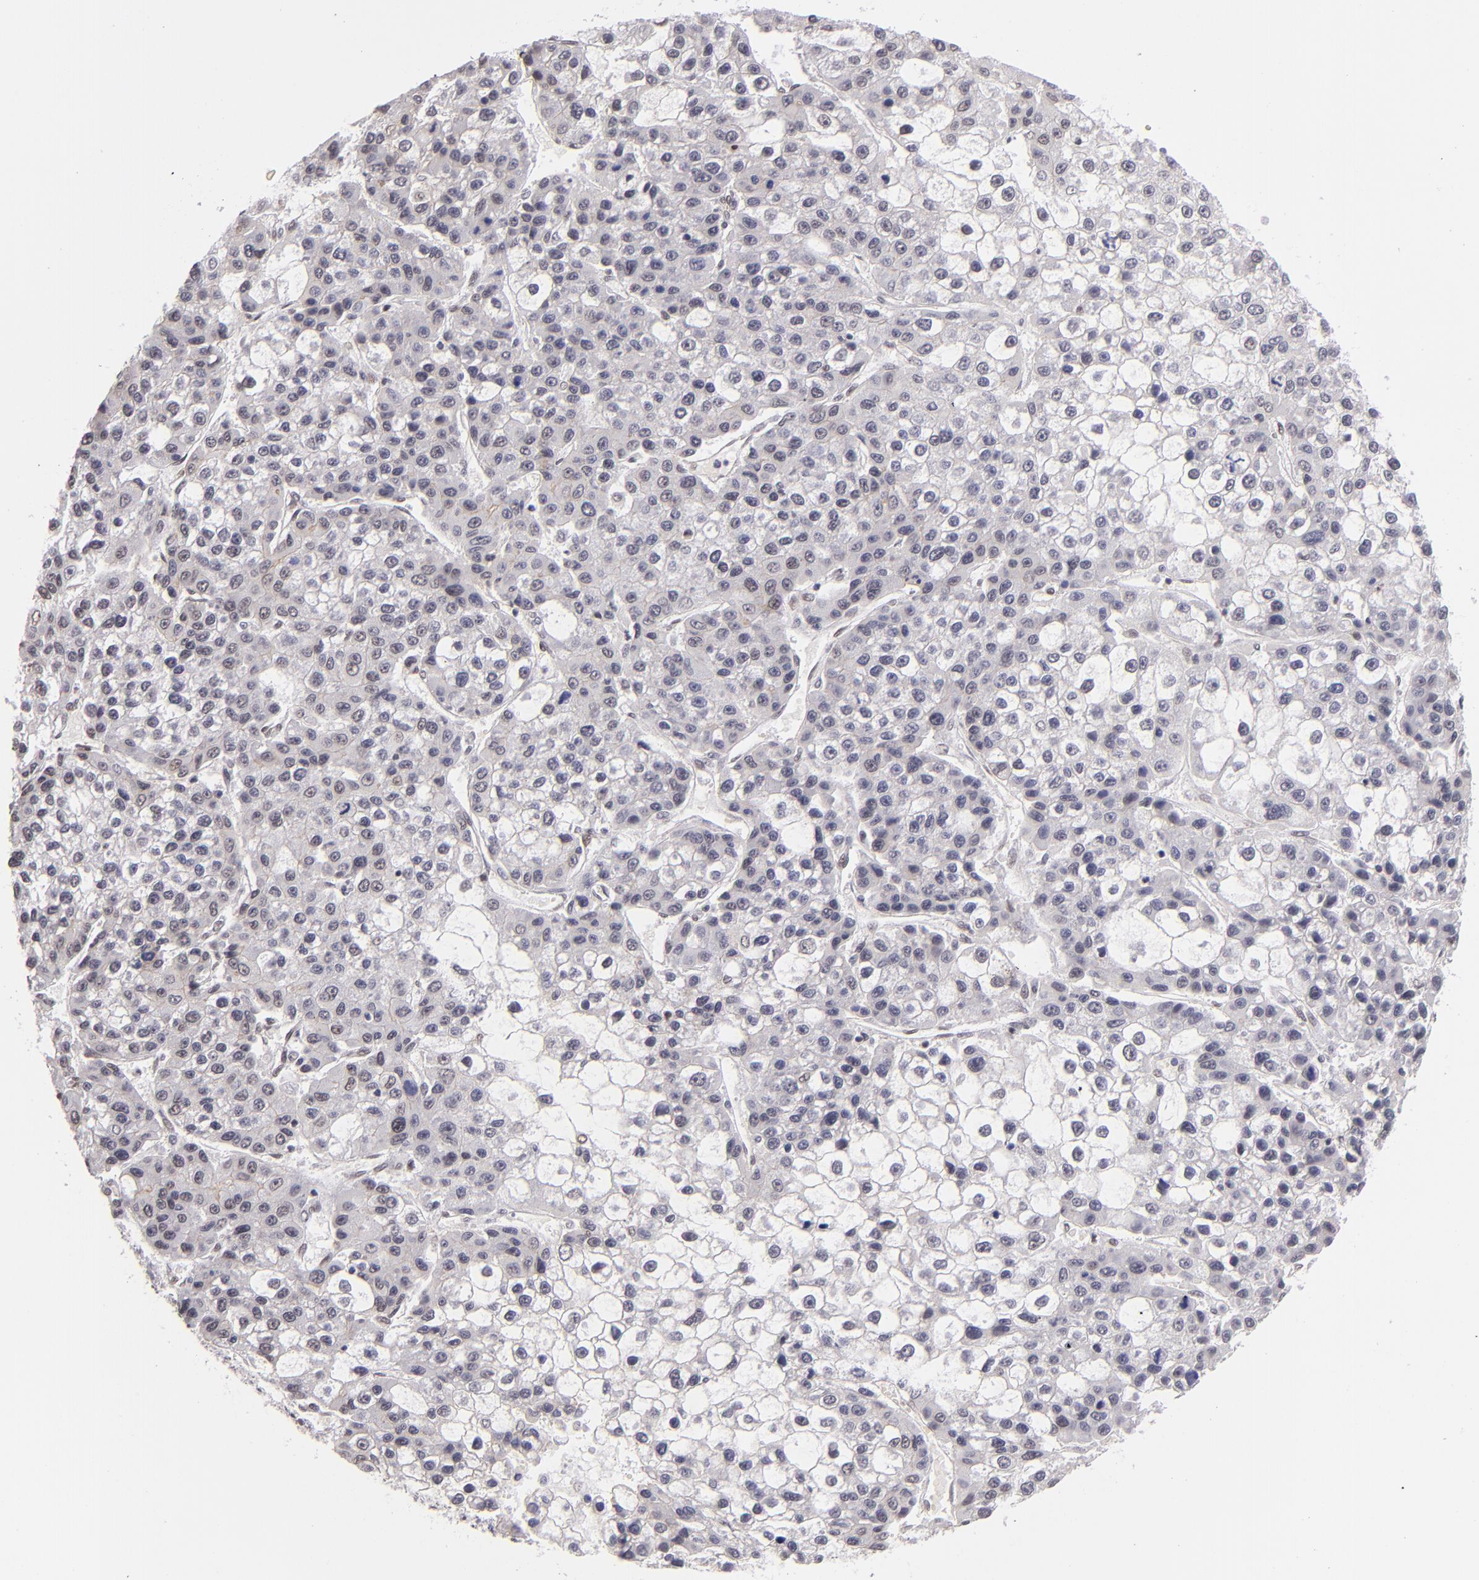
{"staining": {"intensity": "weak", "quantity": "<25%", "location": "nuclear"}, "tissue": "liver cancer", "cell_type": "Tumor cells", "image_type": "cancer", "snomed": [{"axis": "morphology", "description": "Carcinoma, Hepatocellular, NOS"}, {"axis": "topography", "description": "Liver"}], "caption": "Image shows no significant protein expression in tumor cells of liver cancer.", "gene": "NCOR2", "patient": {"sex": "female", "age": 66}}